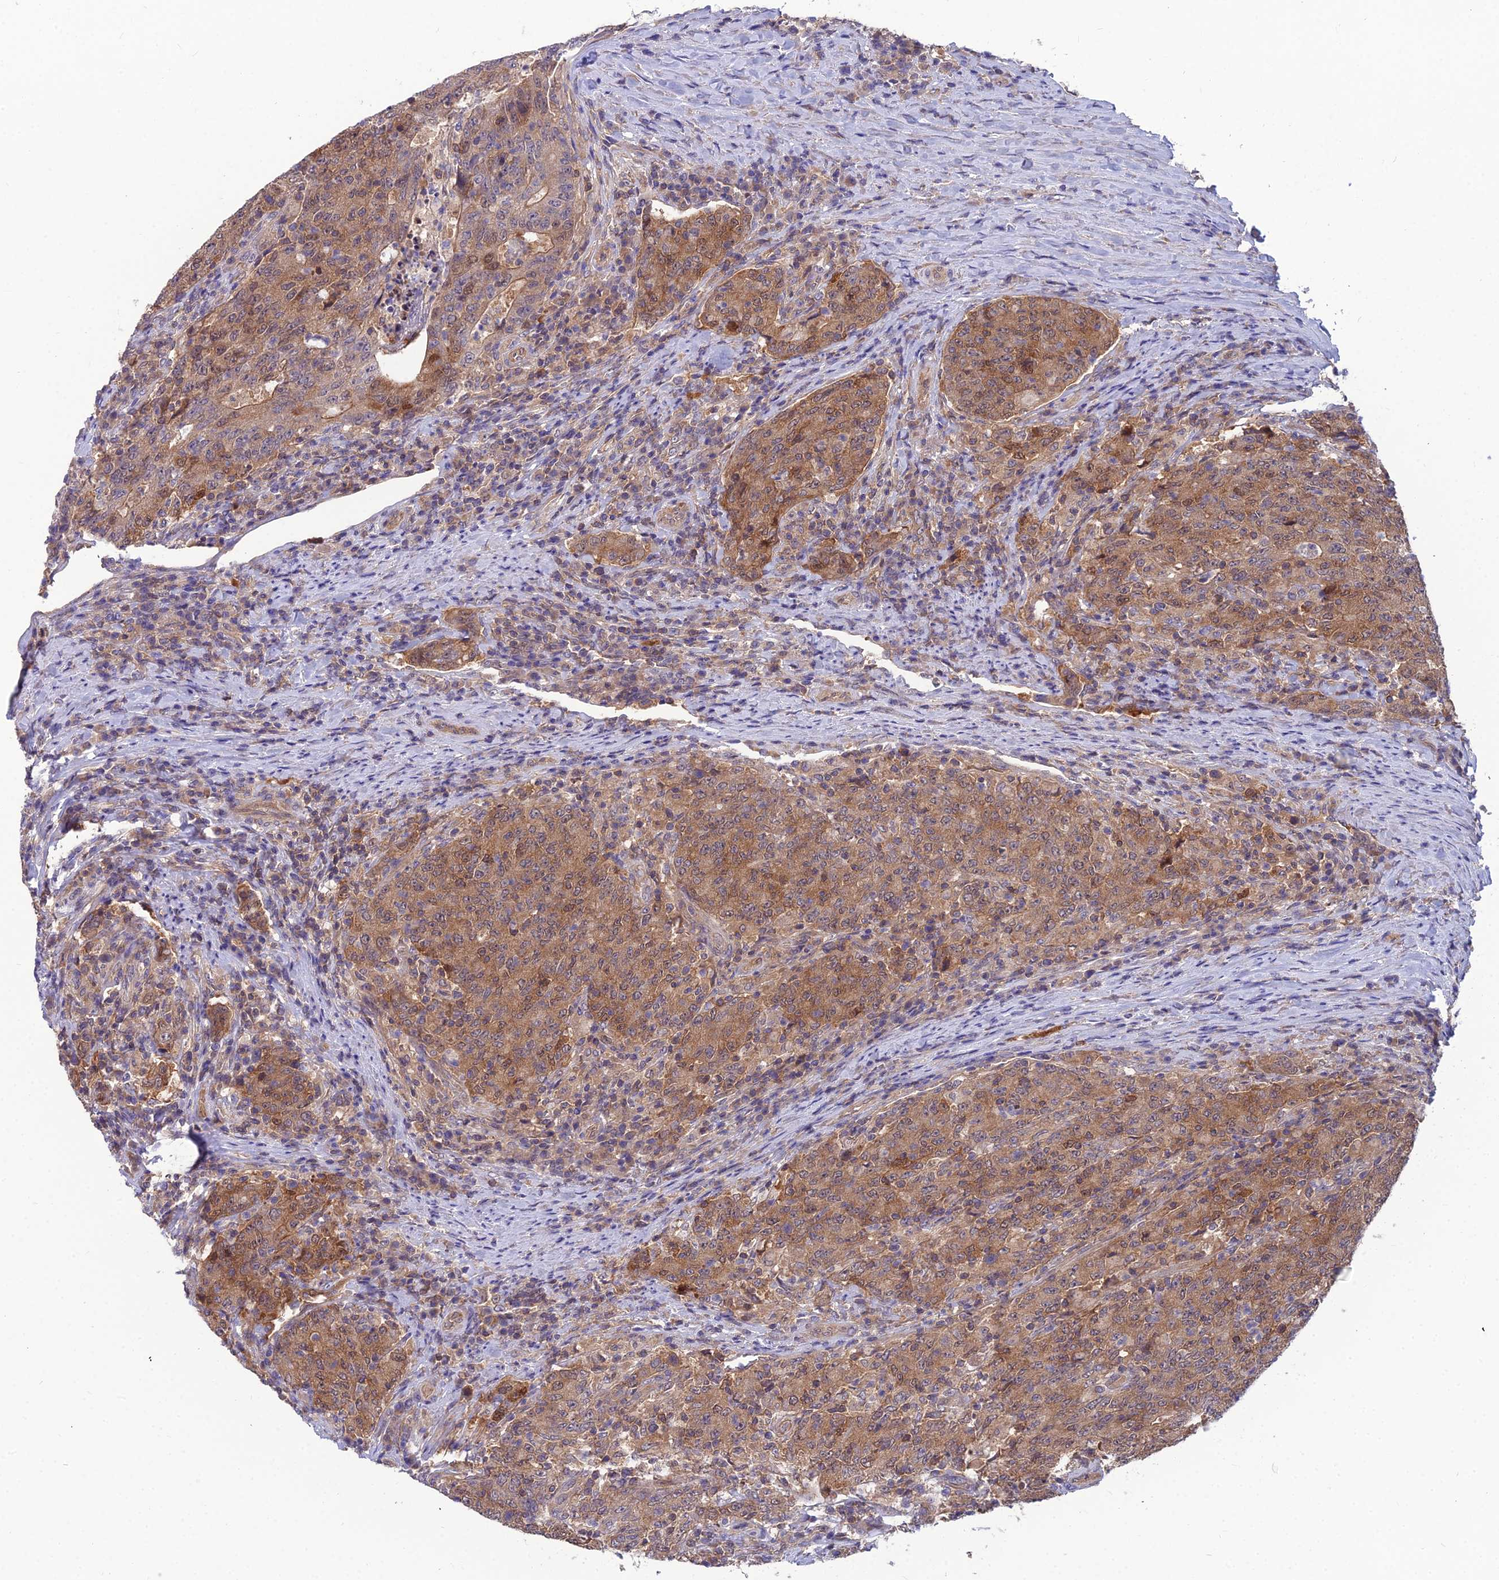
{"staining": {"intensity": "moderate", "quantity": ">75%", "location": "cytoplasmic/membranous"}, "tissue": "colorectal cancer", "cell_type": "Tumor cells", "image_type": "cancer", "snomed": [{"axis": "morphology", "description": "Adenocarcinoma, NOS"}, {"axis": "topography", "description": "Colon"}], "caption": "High-power microscopy captured an IHC histopathology image of colorectal cancer, revealing moderate cytoplasmic/membranous expression in about >75% of tumor cells.", "gene": "MVD", "patient": {"sex": "female", "age": 75}}